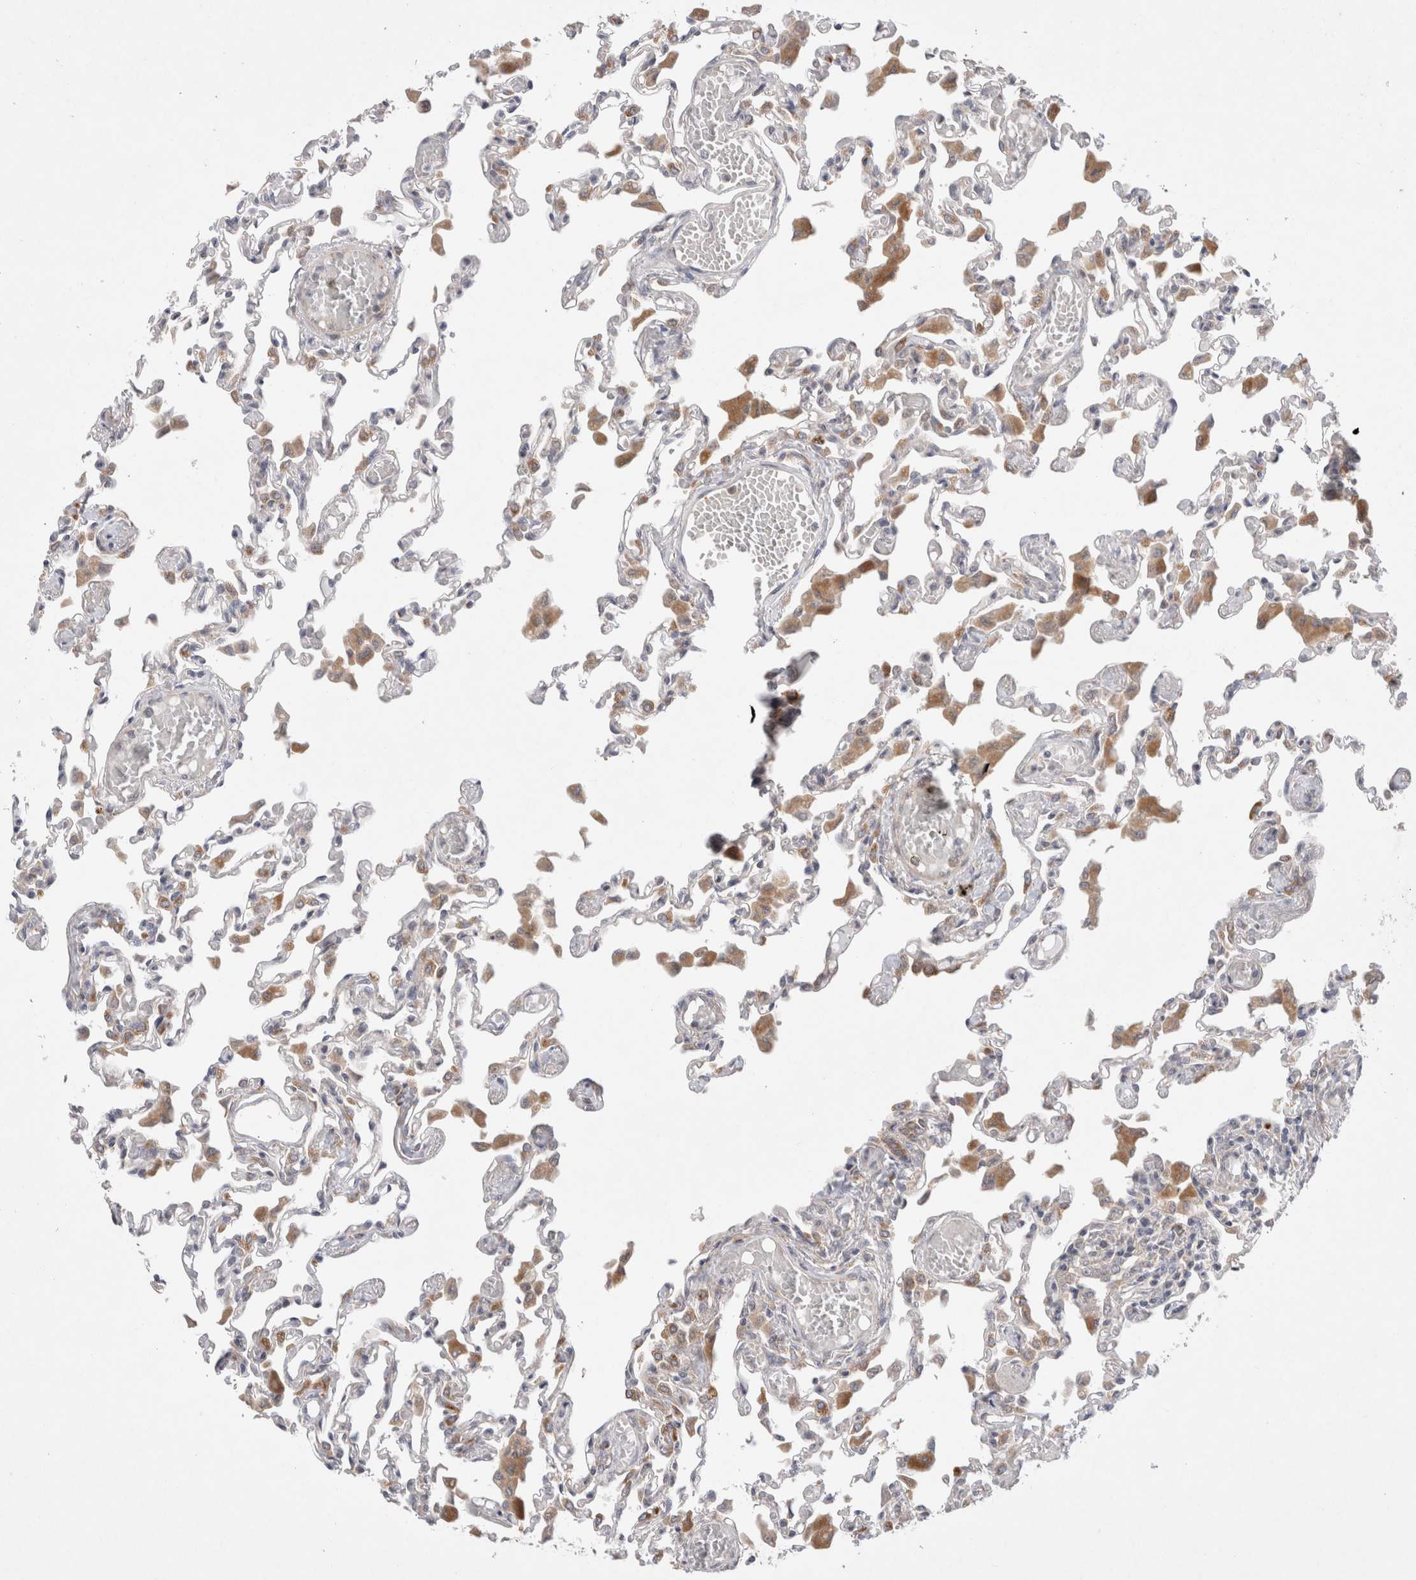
{"staining": {"intensity": "weak", "quantity": "<25%", "location": "cytoplasmic/membranous"}, "tissue": "lung", "cell_type": "Alveolar cells", "image_type": "normal", "snomed": [{"axis": "morphology", "description": "Normal tissue, NOS"}, {"axis": "topography", "description": "Bronchus"}, {"axis": "topography", "description": "Lung"}], "caption": "Alveolar cells show no significant staining in normal lung. (Brightfield microscopy of DAB IHC at high magnification).", "gene": "NPC1", "patient": {"sex": "female", "age": 49}}